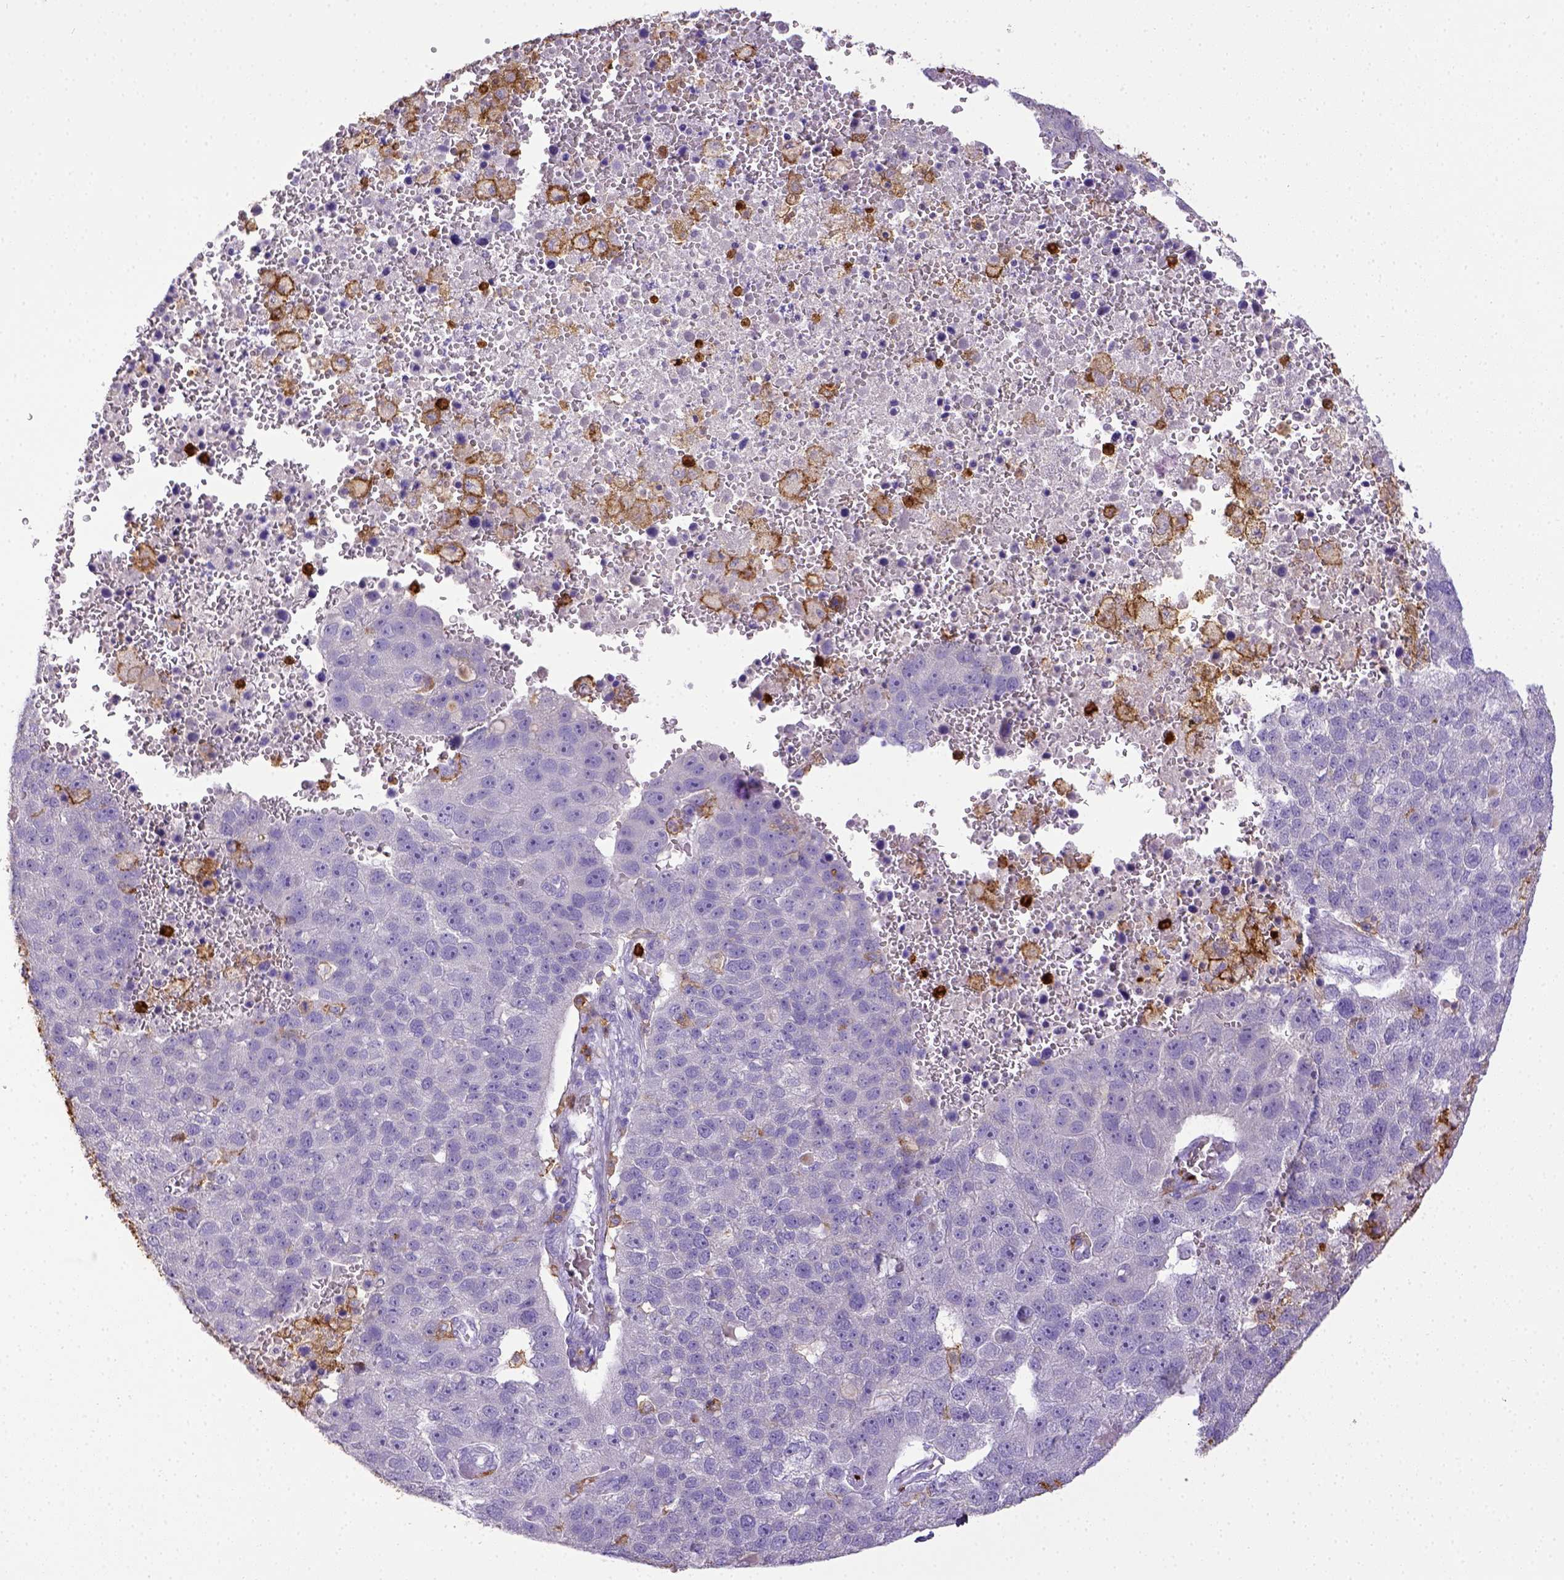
{"staining": {"intensity": "negative", "quantity": "none", "location": "none"}, "tissue": "pancreatic cancer", "cell_type": "Tumor cells", "image_type": "cancer", "snomed": [{"axis": "morphology", "description": "Adenocarcinoma, NOS"}, {"axis": "topography", "description": "Pancreas"}], "caption": "The micrograph demonstrates no staining of tumor cells in pancreatic adenocarcinoma.", "gene": "ITGAM", "patient": {"sex": "female", "age": 61}}